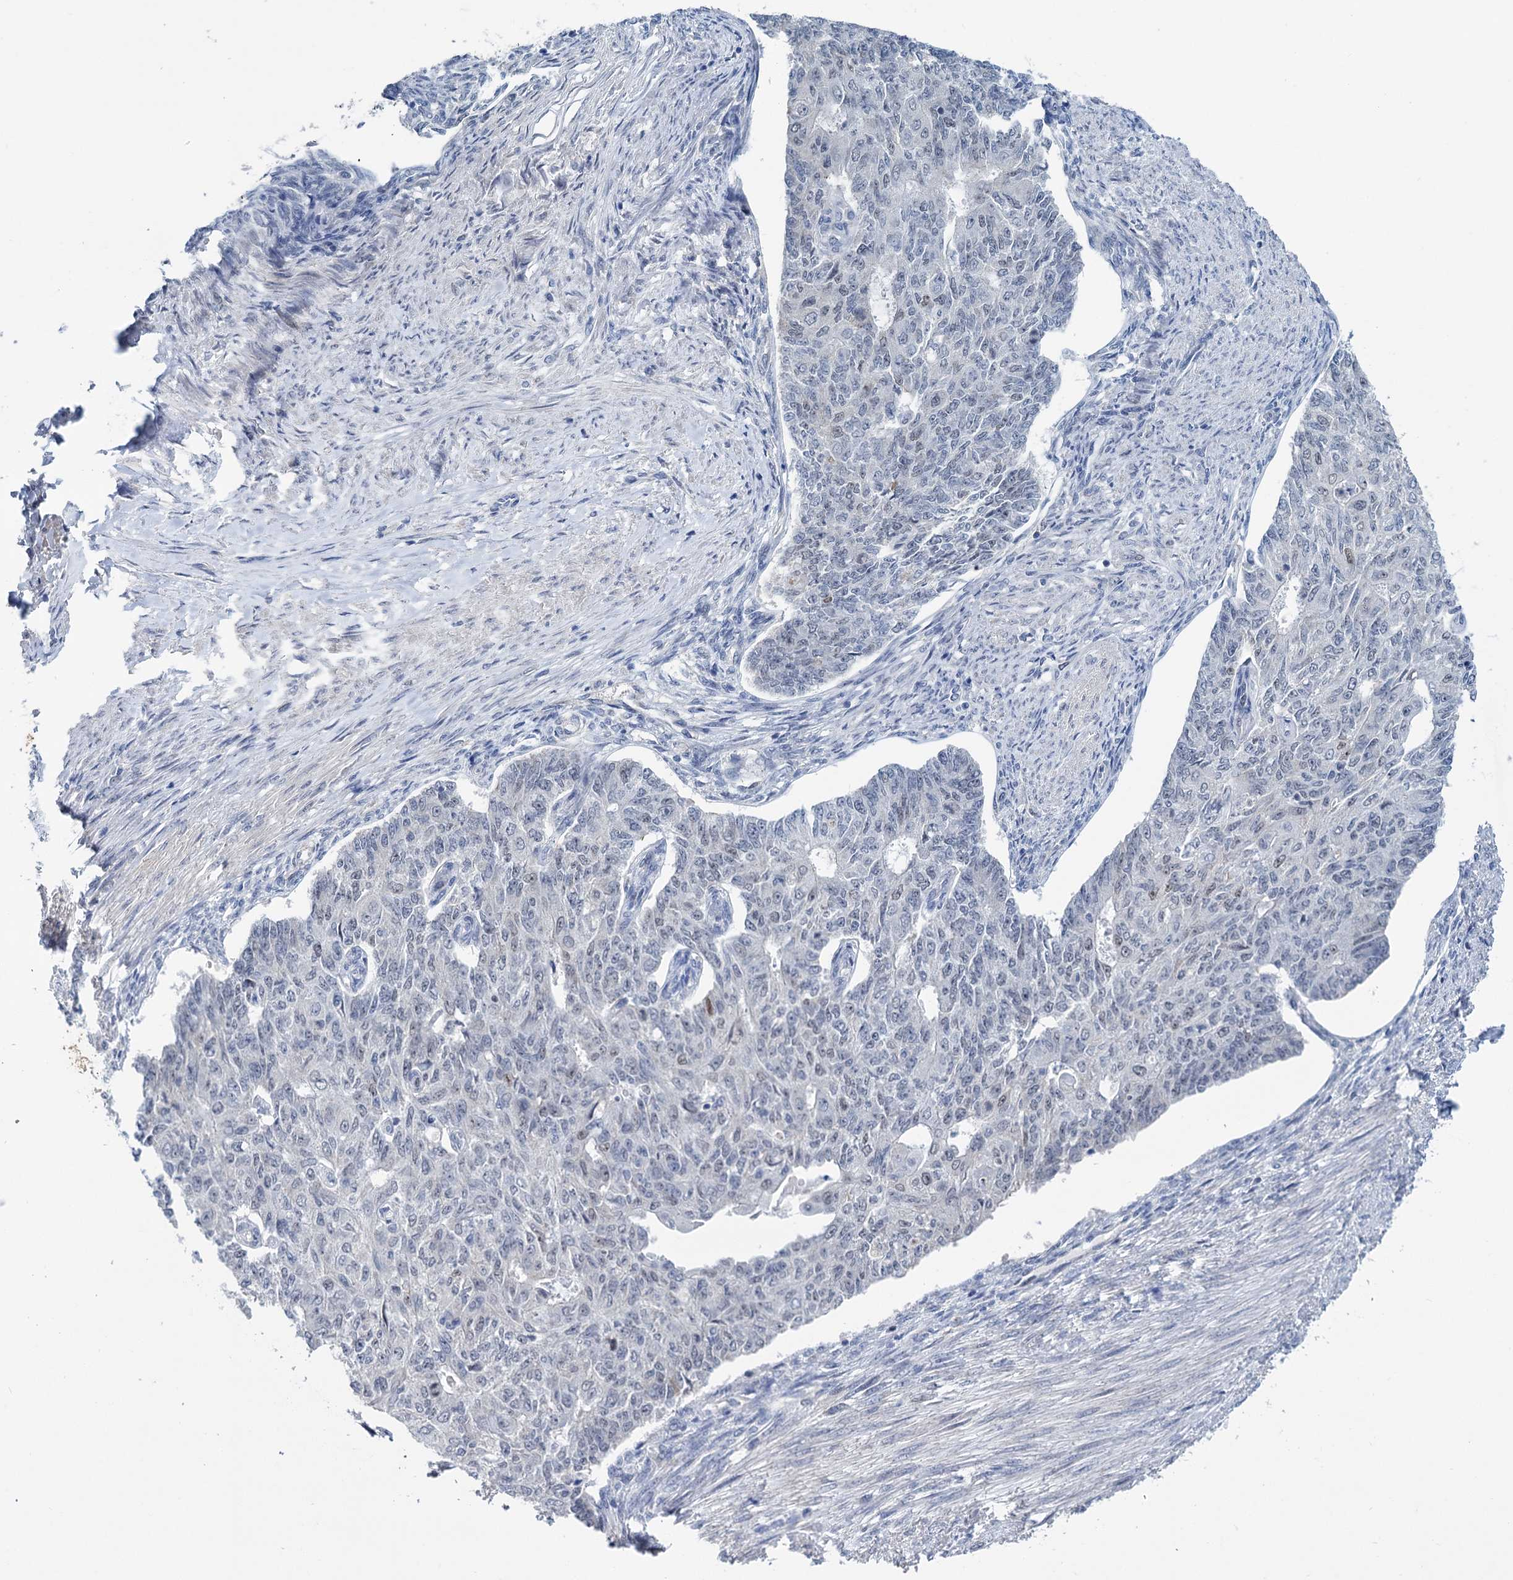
{"staining": {"intensity": "negative", "quantity": "none", "location": "none"}, "tissue": "endometrial cancer", "cell_type": "Tumor cells", "image_type": "cancer", "snomed": [{"axis": "morphology", "description": "Adenocarcinoma, NOS"}, {"axis": "topography", "description": "Endometrium"}], "caption": "Immunohistochemical staining of human endometrial adenocarcinoma exhibits no significant positivity in tumor cells.", "gene": "FAM111B", "patient": {"sex": "female", "age": 32}}